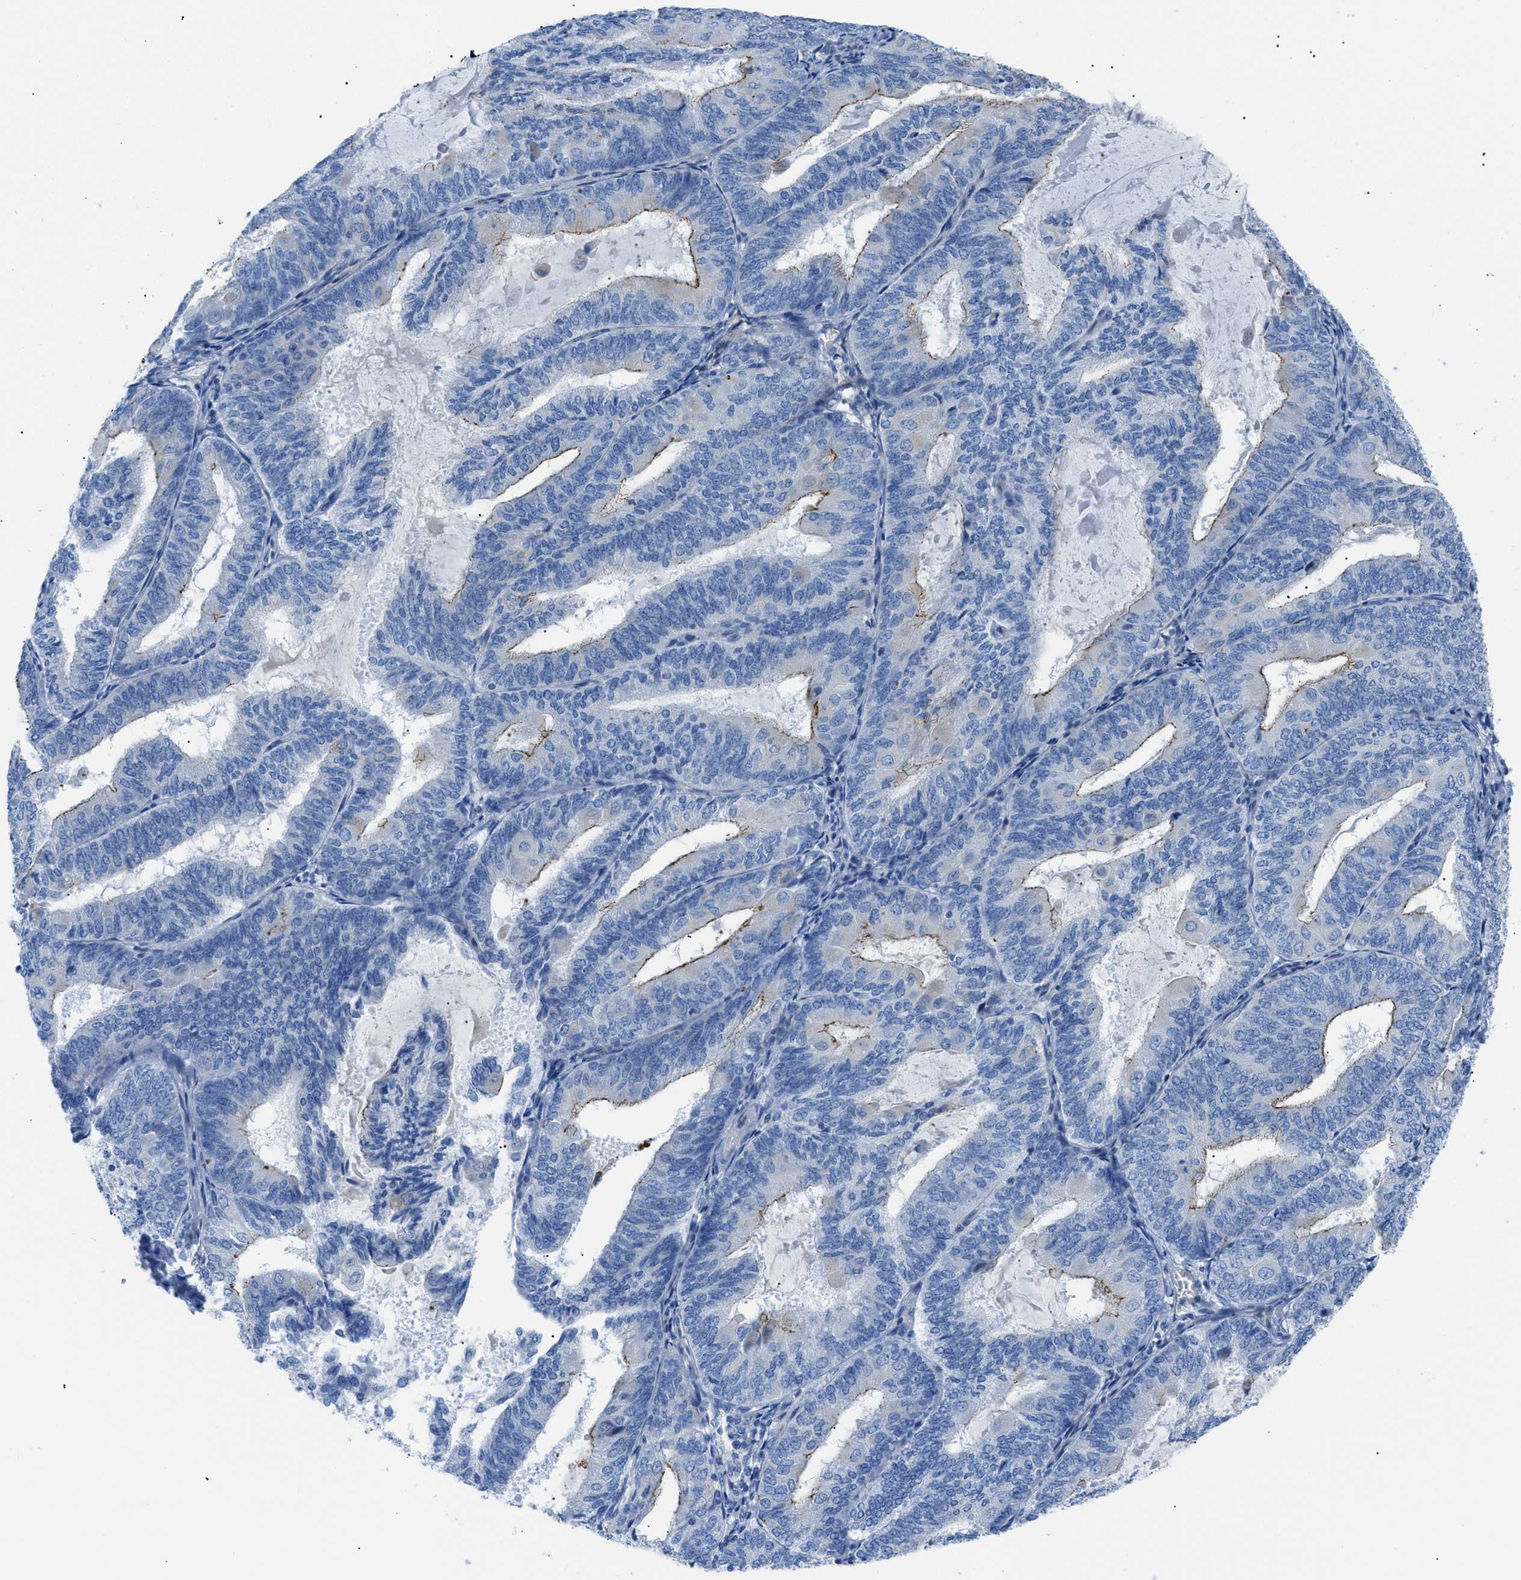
{"staining": {"intensity": "weak", "quantity": "<25%", "location": "cytoplasmic/membranous"}, "tissue": "endometrial cancer", "cell_type": "Tumor cells", "image_type": "cancer", "snomed": [{"axis": "morphology", "description": "Adenocarcinoma, NOS"}, {"axis": "topography", "description": "Endometrium"}], "caption": "Protein analysis of adenocarcinoma (endometrial) demonstrates no significant expression in tumor cells.", "gene": "ZDHHC24", "patient": {"sex": "female", "age": 81}}